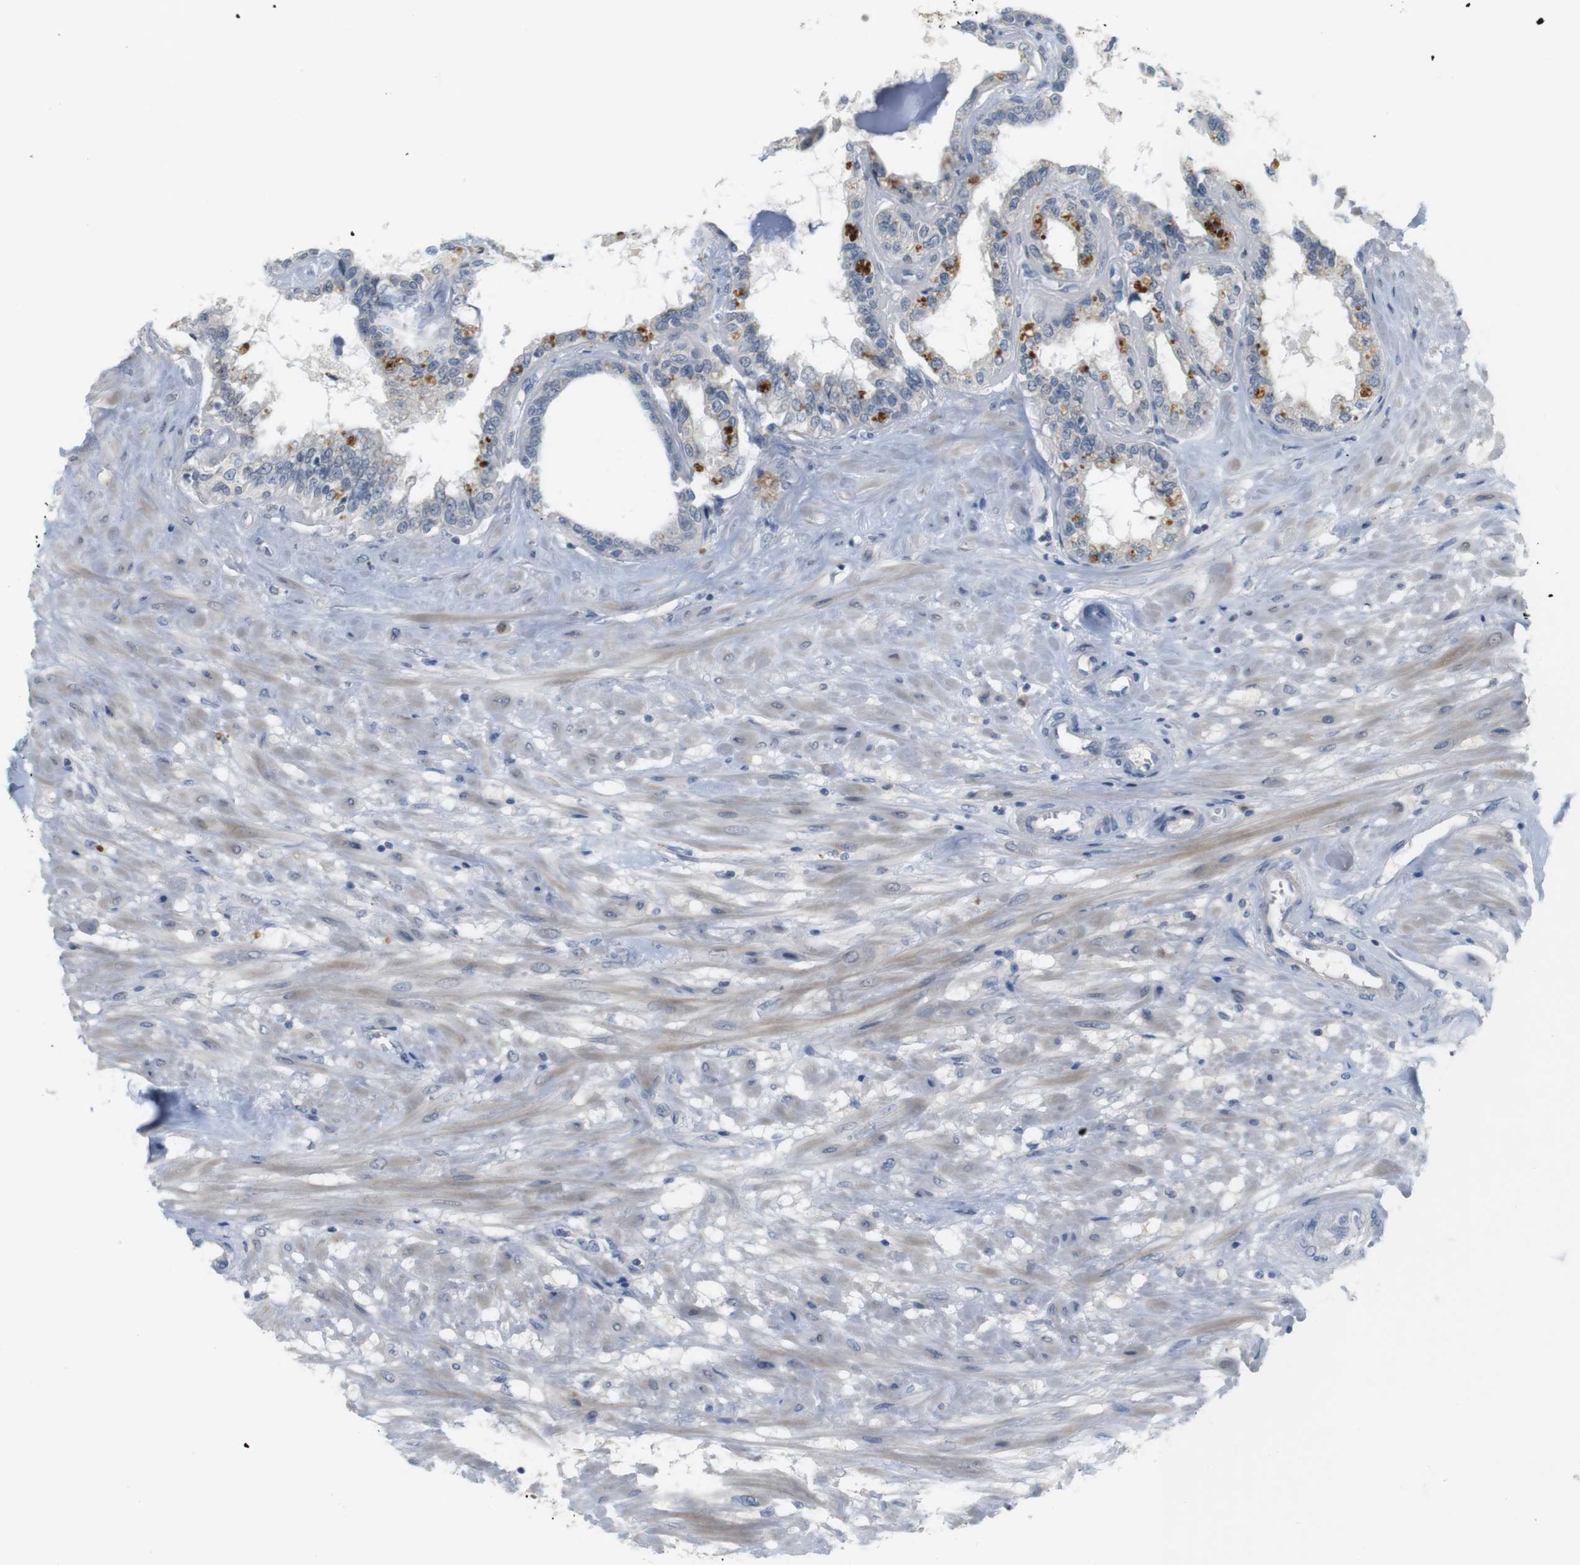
{"staining": {"intensity": "strong", "quantity": "<25%", "location": "cytoplasmic/membranous"}, "tissue": "seminal vesicle", "cell_type": "Glandular cells", "image_type": "normal", "snomed": [{"axis": "morphology", "description": "Normal tissue, NOS"}, {"axis": "morphology", "description": "Inflammation, NOS"}, {"axis": "topography", "description": "Urinary bladder"}, {"axis": "topography", "description": "Prostate"}, {"axis": "topography", "description": "Seminal veicle"}], "caption": "A histopathology image showing strong cytoplasmic/membranous staining in approximately <25% of glandular cells in unremarkable seminal vesicle, as visualized by brown immunohistochemical staining.", "gene": "CREB3L2", "patient": {"sex": "male", "age": 82}}